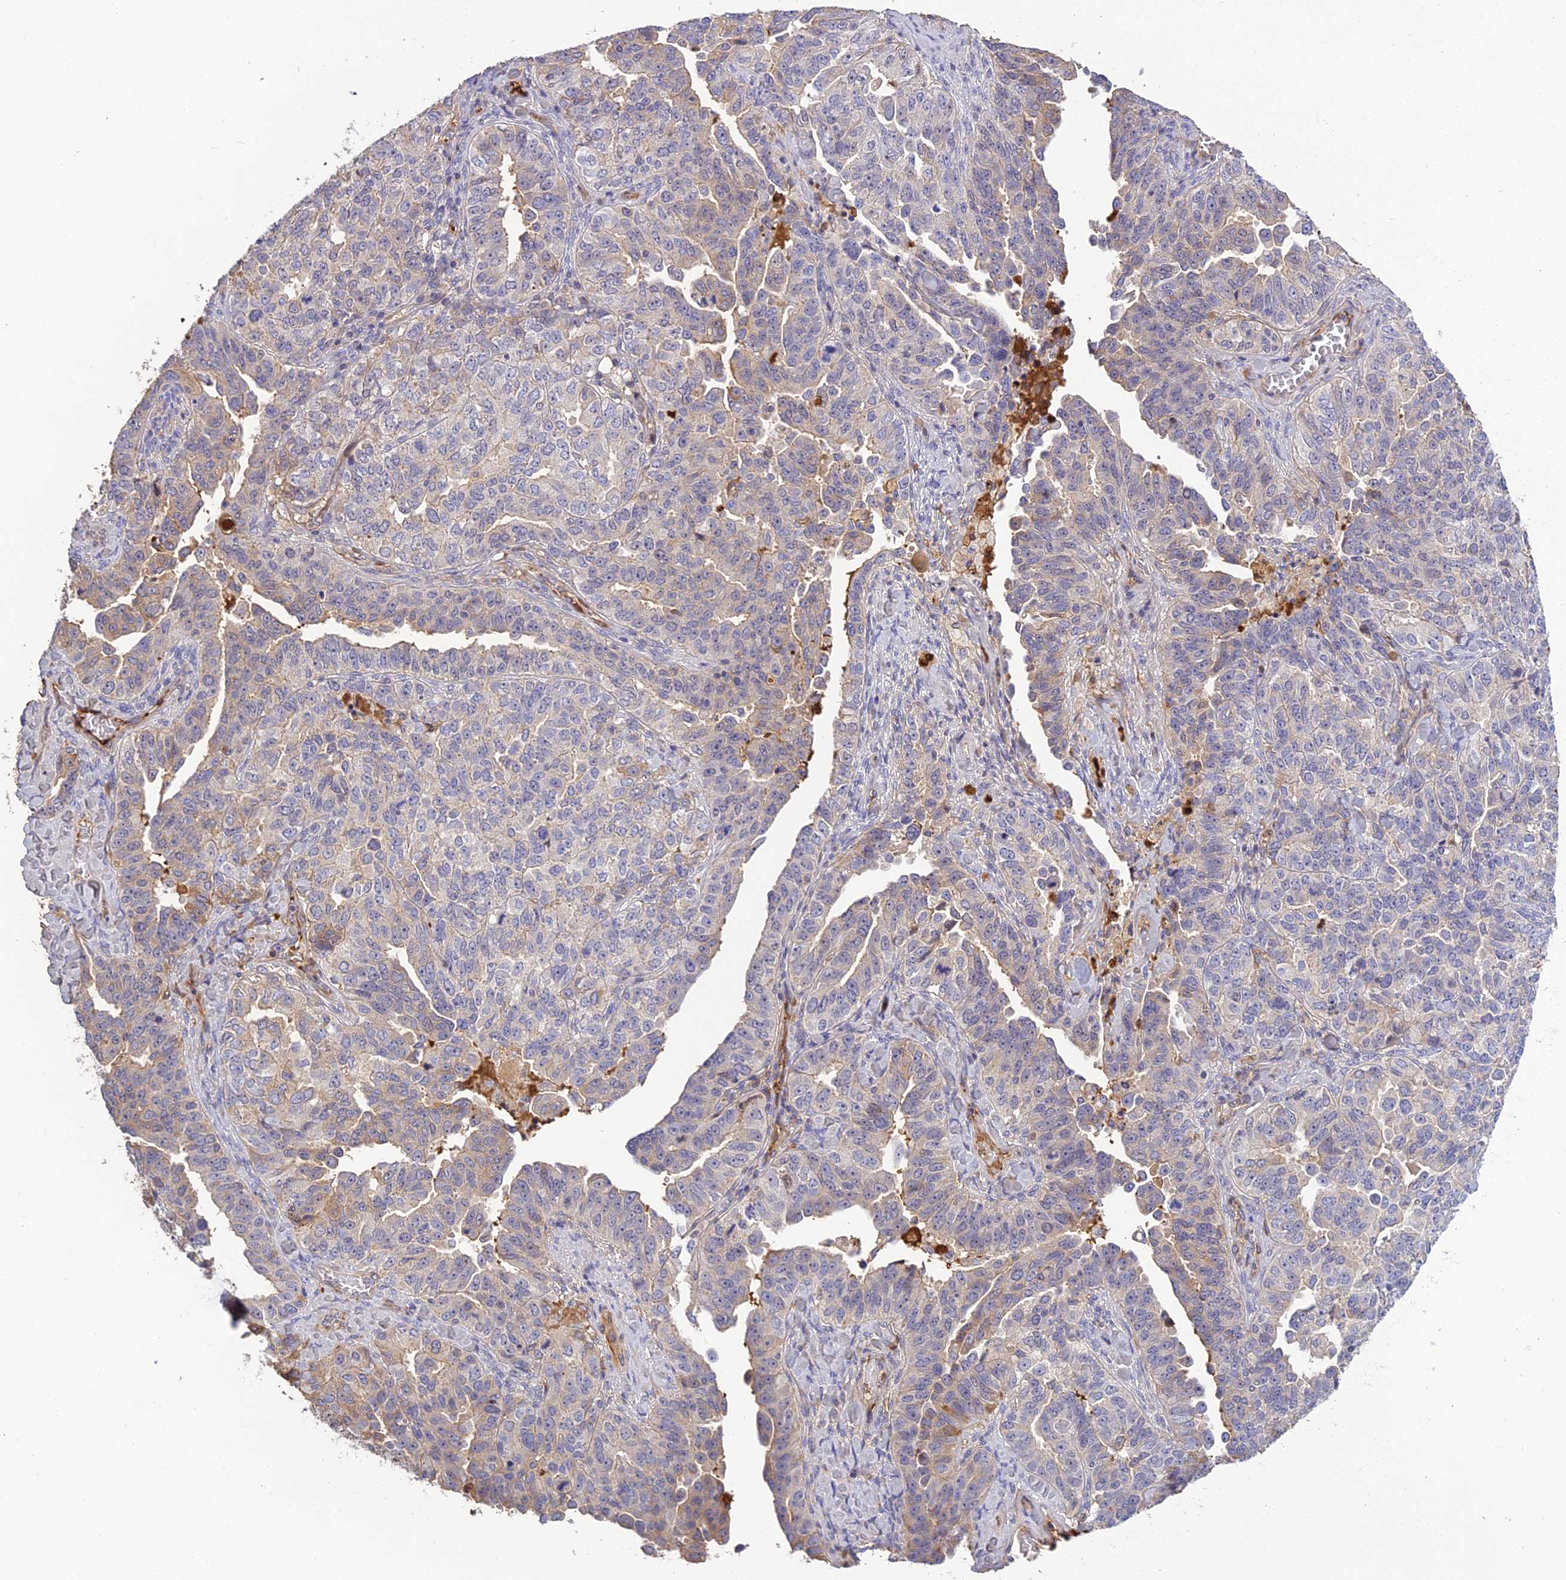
{"staining": {"intensity": "negative", "quantity": "none", "location": "none"}, "tissue": "ovarian cancer", "cell_type": "Tumor cells", "image_type": "cancer", "snomed": [{"axis": "morphology", "description": "Carcinoma, endometroid"}, {"axis": "topography", "description": "Ovary"}], "caption": "Tumor cells show no significant protein staining in ovarian cancer.", "gene": "PZP", "patient": {"sex": "female", "age": 62}}